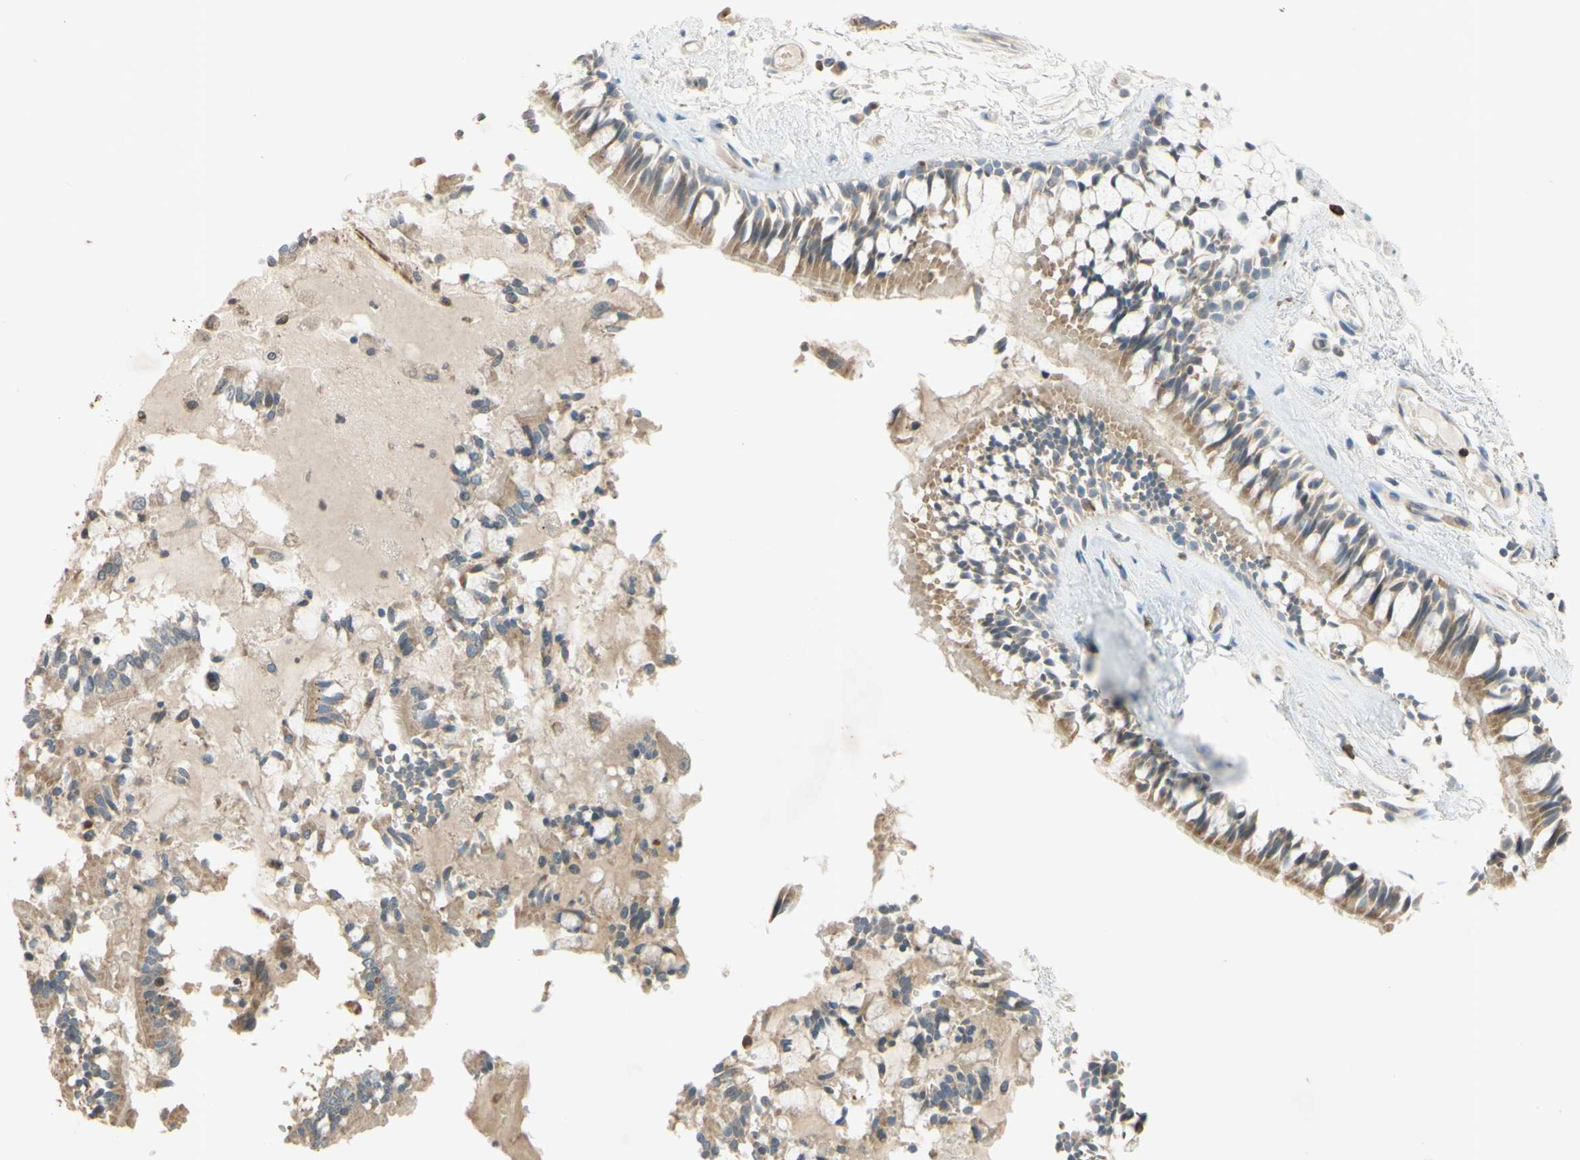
{"staining": {"intensity": "moderate", "quantity": "25%-75%", "location": "cytoplasmic/membranous"}, "tissue": "bronchus", "cell_type": "Respiratory epithelial cells", "image_type": "normal", "snomed": [{"axis": "morphology", "description": "Normal tissue, NOS"}, {"axis": "morphology", "description": "Inflammation, NOS"}, {"axis": "topography", "description": "Cartilage tissue"}, {"axis": "topography", "description": "Lung"}], "caption": "Immunohistochemical staining of benign bronchus reveals medium levels of moderate cytoplasmic/membranous expression in about 25%-75% of respiratory epithelial cells.", "gene": "GATA1", "patient": {"sex": "male", "age": 71}}